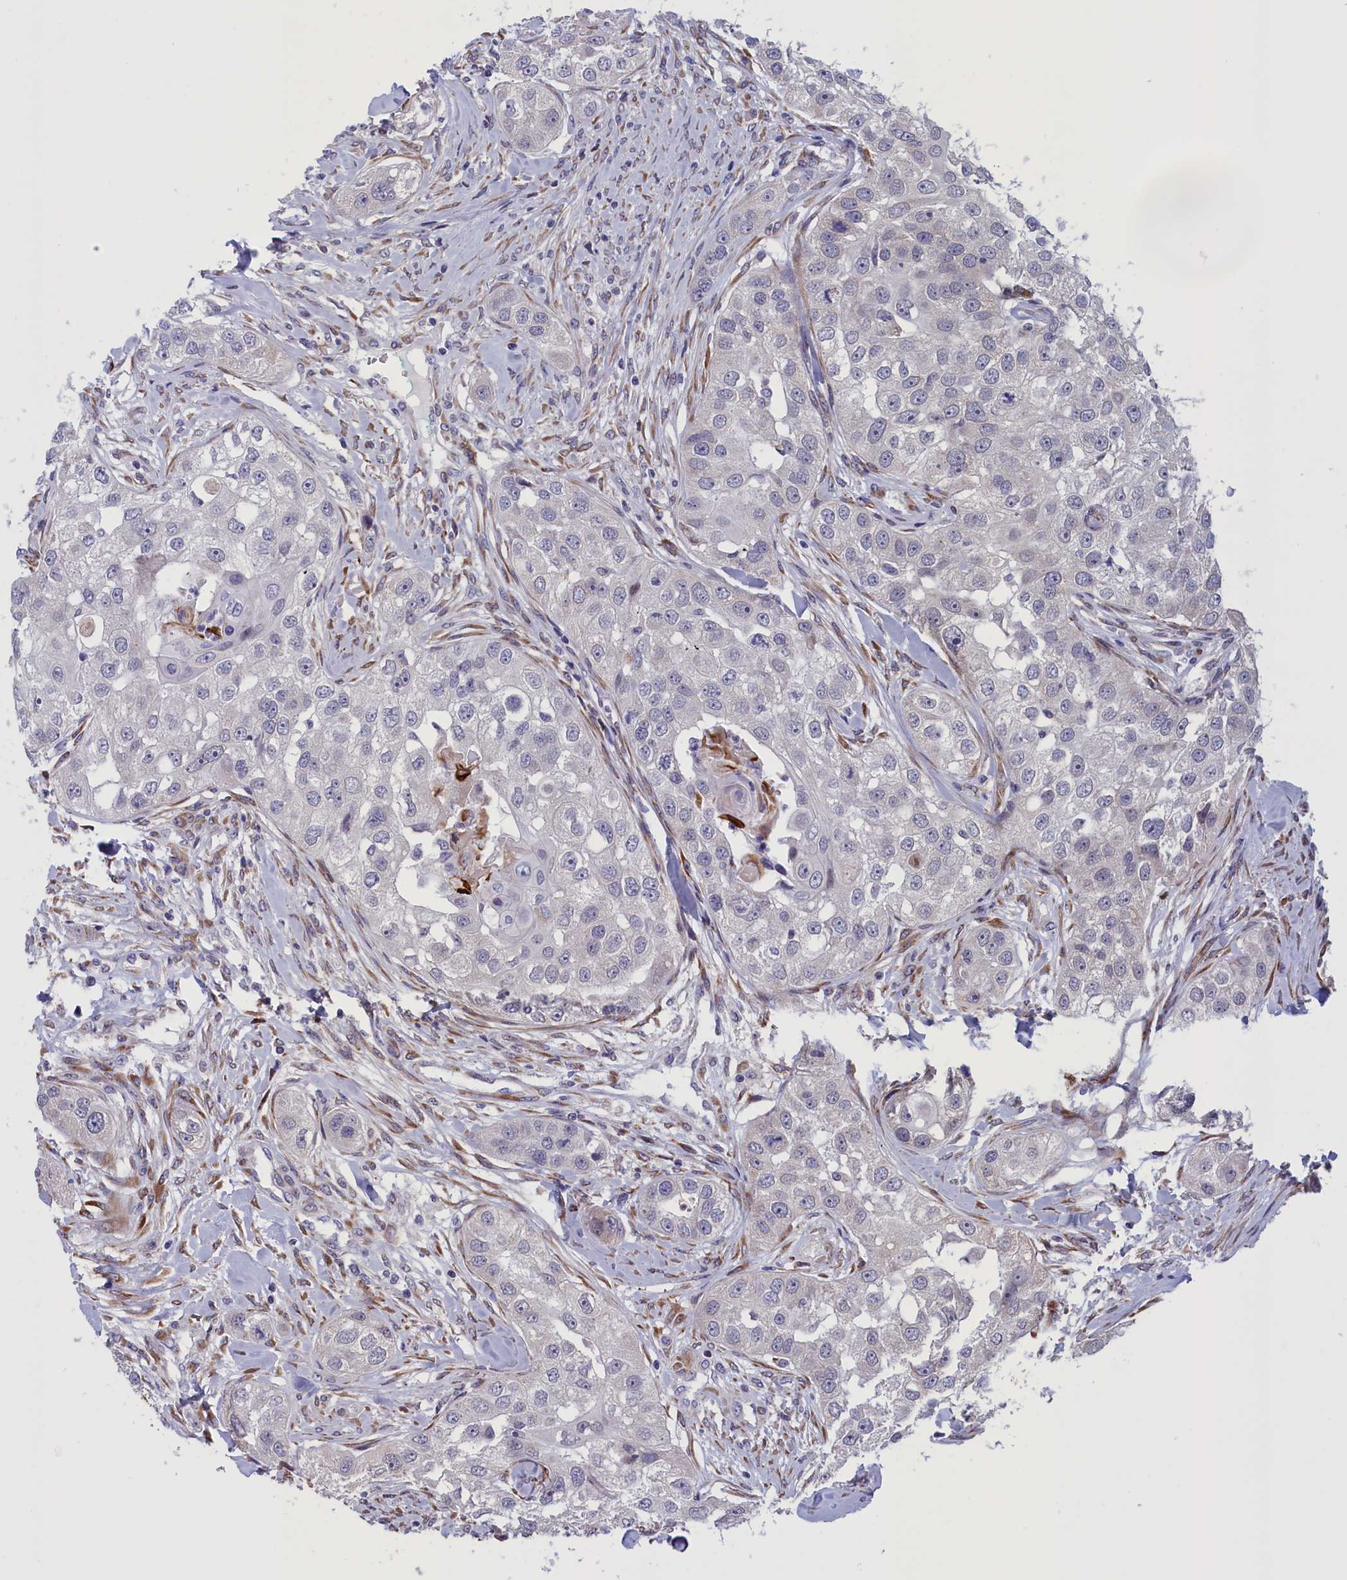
{"staining": {"intensity": "negative", "quantity": "none", "location": "none"}, "tissue": "head and neck cancer", "cell_type": "Tumor cells", "image_type": "cancer", "snomed": [{"axis": "morphology", "description": "Normal tissue, NOS"}, {"axis": "morphology", "description": "Squamous cell carcinoma, NOS"}, {"axis": "topography", "description": "Skeletal muscle"}, {"axis": "topography", "description": "Head-Neck"}], "caption": "Immunohistochemical staining of head and neck cancer demonstrates no significant staining in tumor cells. (DAB (3,3'-diaminobenzidine) immunohistochemistry (IHC) visualized using brightfield microscopy, high magnification).", "gene": "PARS2", "patient": {"sex": "male", "age": 51}}